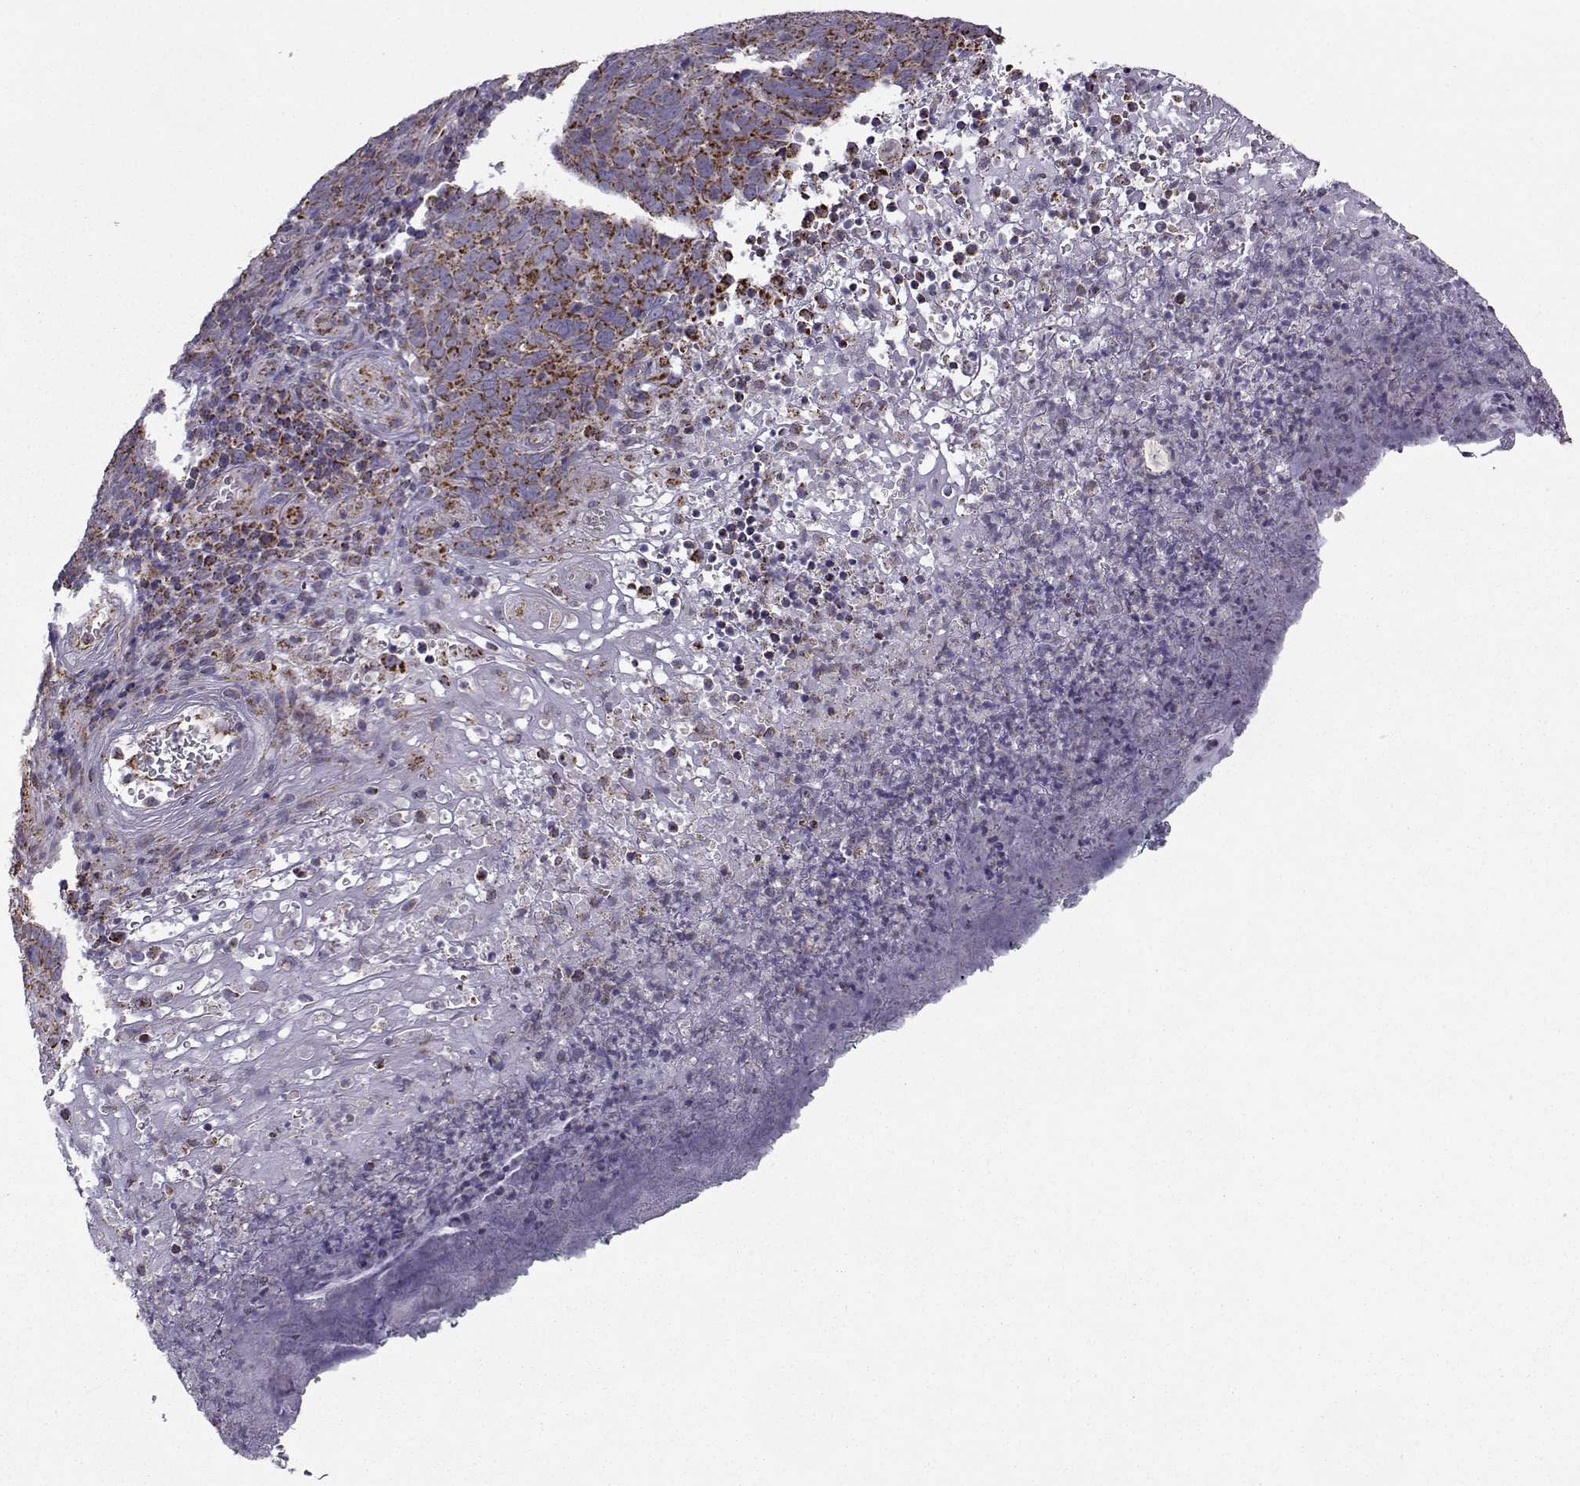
{"staining": {"intensity": "strong", "quantity": ">75%", "location": "cytoplasmic/membranous"}, "tissue": "skin cancer", "cell_type": "Tumor cells", "image_type": "cancer", "snomed": [{"axis": "morphology", "description": "Squamous cell carcinoma, NOS"}, {"axis": "topography", "description": "Skin"}, {"axis": "topography", "description": "Anal"}], "caption": "This is a photomicrograph of IHC staining of squamous cell carcinoma (skin), which shows strong expression in the cytoplasmic/membranous of tumor cells.", "gene": "NECAB3", "patient": {"sex": "female", "age": 51}}